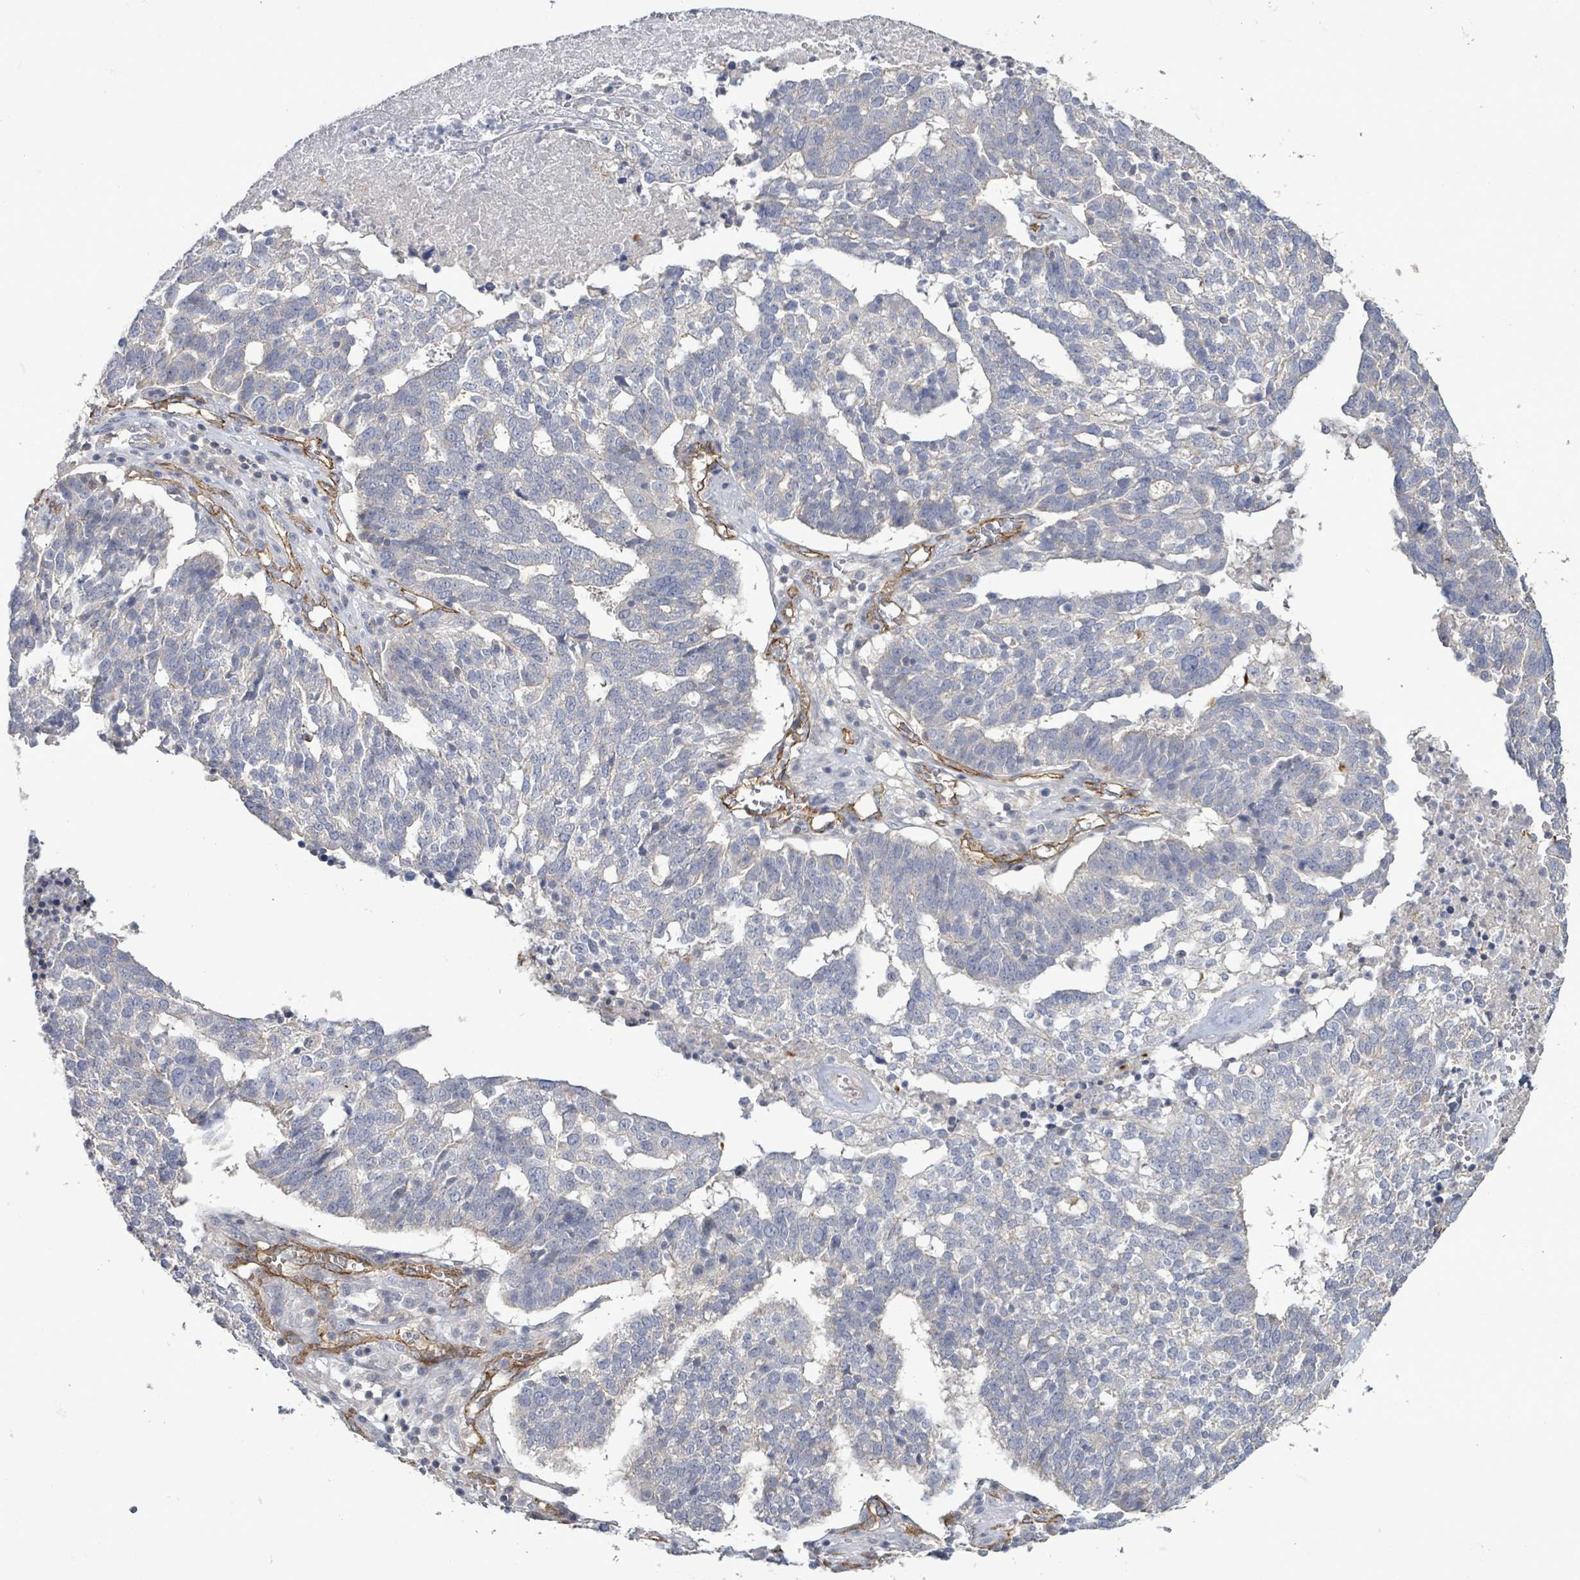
{"staining": {"intensity": "negative", "quantity": "none", "location": "none"}, "tissue": "ovarian cancer", "cell_type": "Tumor cells", "image_type": "cancer", "snomed": [{"axis": "morphology", "description": "Cystadenocarcinoma, serous, NOS"}, {"axis": "topography", "description": "Ovary"}], "caption": "Serous cystadenocarcinoma (ovarian) was stained to show a protein in brown. There is no significant positivity in tumor cells. (DAB immunohistochemistry (IHC), high magnification).", "gene": "KANK3", "patient": {"sex": "female", "age": 59}}